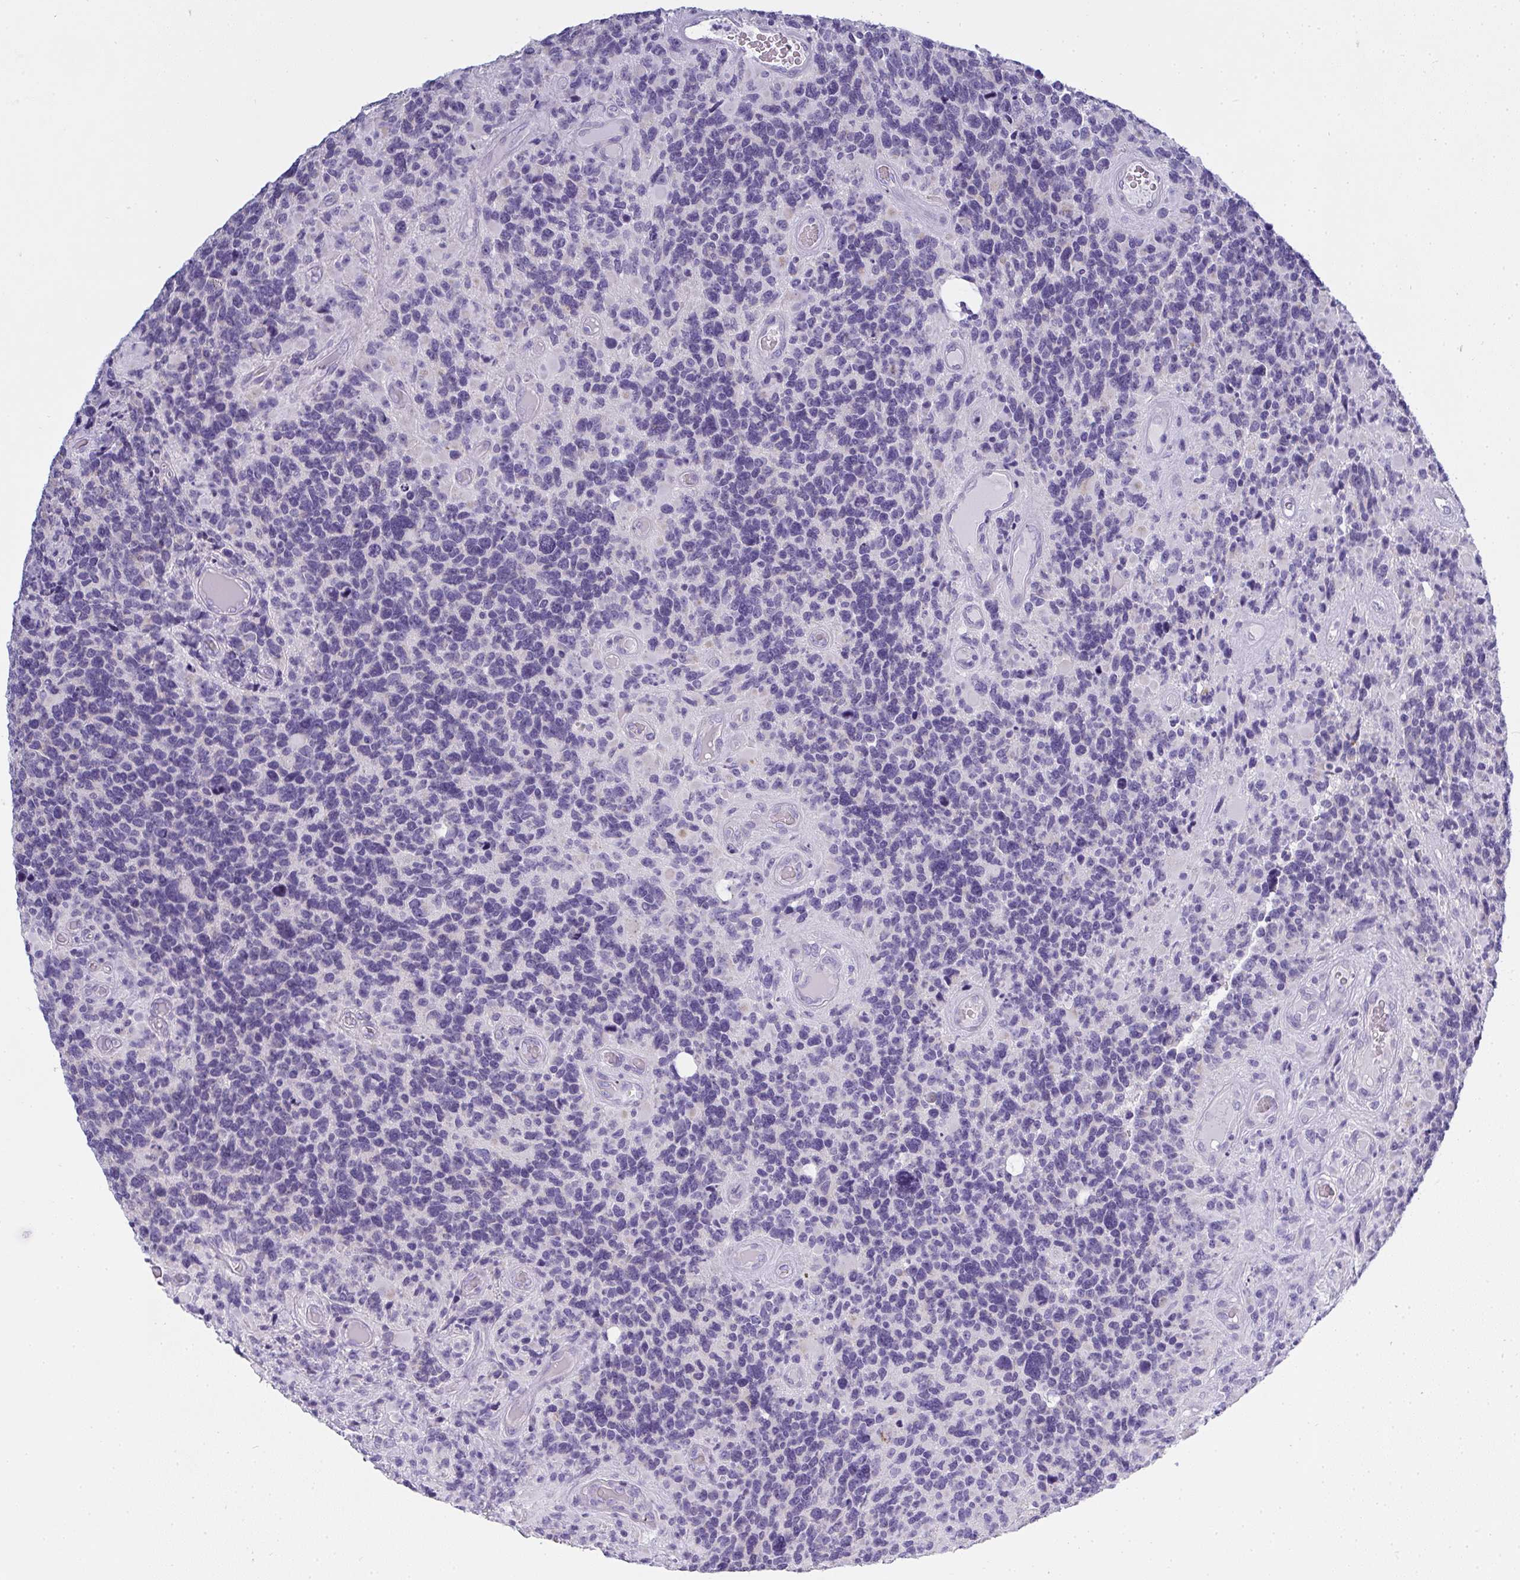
{"staining": {"intensity": "negative", "quantity": "none", "location": "none"}, "tissue": "glioma", "cell_type": "Tumor cells", "image_type": "cancer", "snomed": [{"axis": "morphology", "description": "Glioma, malignant, High grade"}, {"axis": "topography", "description": "Brain"}], "caption": "Immunohistochemistry (IHC) of high-grade glioma (malignant) displays no staining in tumor cells. Nuclei are stained in blue.", "gene": "GSDMB", "patient": {"sex": "female", "age": 40}}